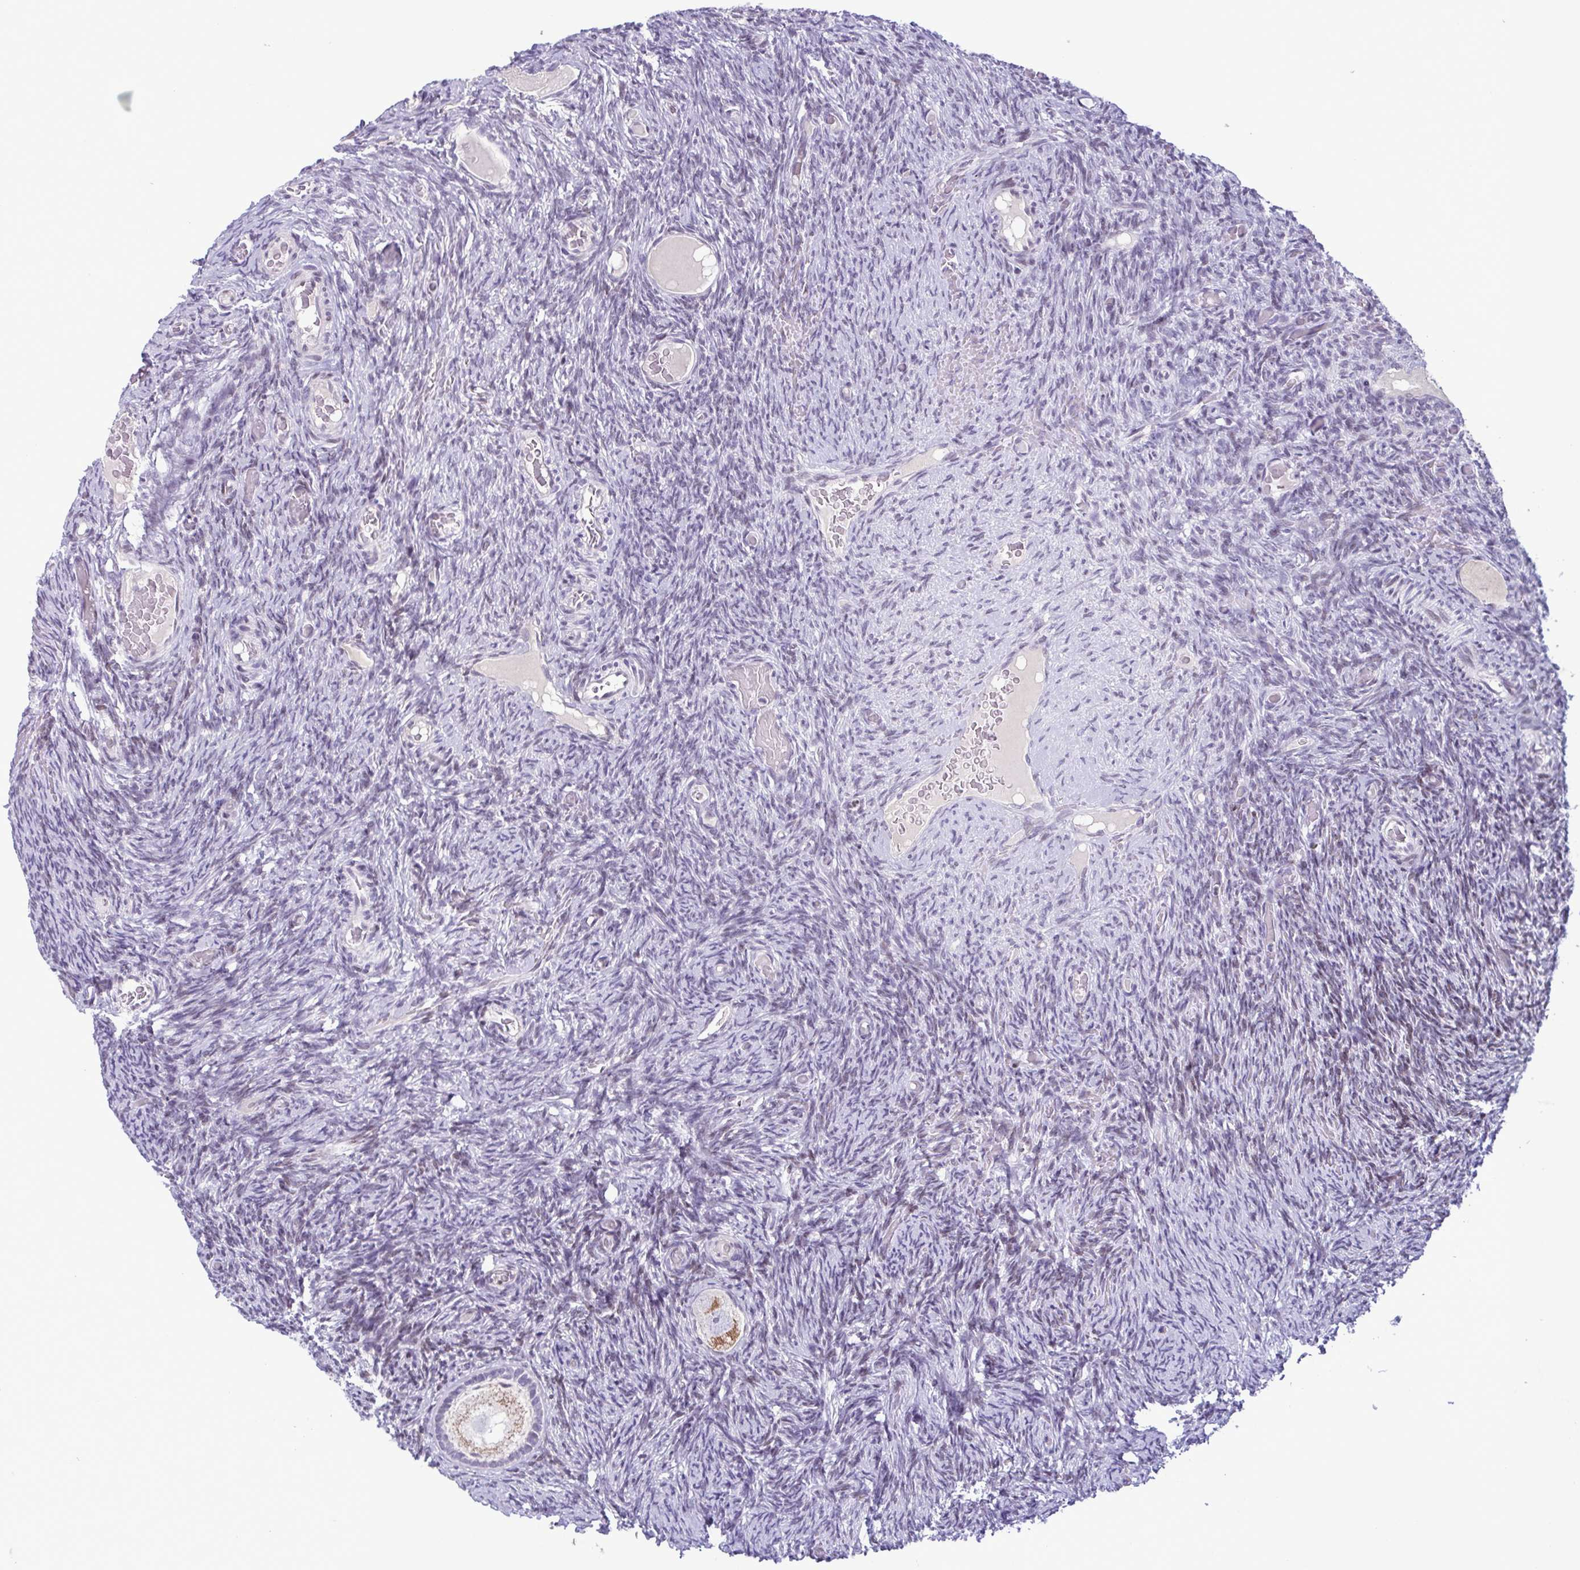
{"staining": {"intensity": "moderate", "quantity": "25%-75%", "location": "cytoplasmic/membranous"}, "tissue": "ovary", "cell_type": "Follicle cells", "image_type": "normal", "snomed": [{"axis": "morphology", "description": "Normal tissue, NOS"}, {"axis": "topography", "description": "Ovary"}], "caption": "IHC photomicrograph of benign ovary stained for a protein (brown), which exhibits medium levels of moderate cytoplasmic/membranous expression in approximately 25%-75% of follicle cells.", "gene": "IRF1", "patient": {"sex": "female", "age": 34}}